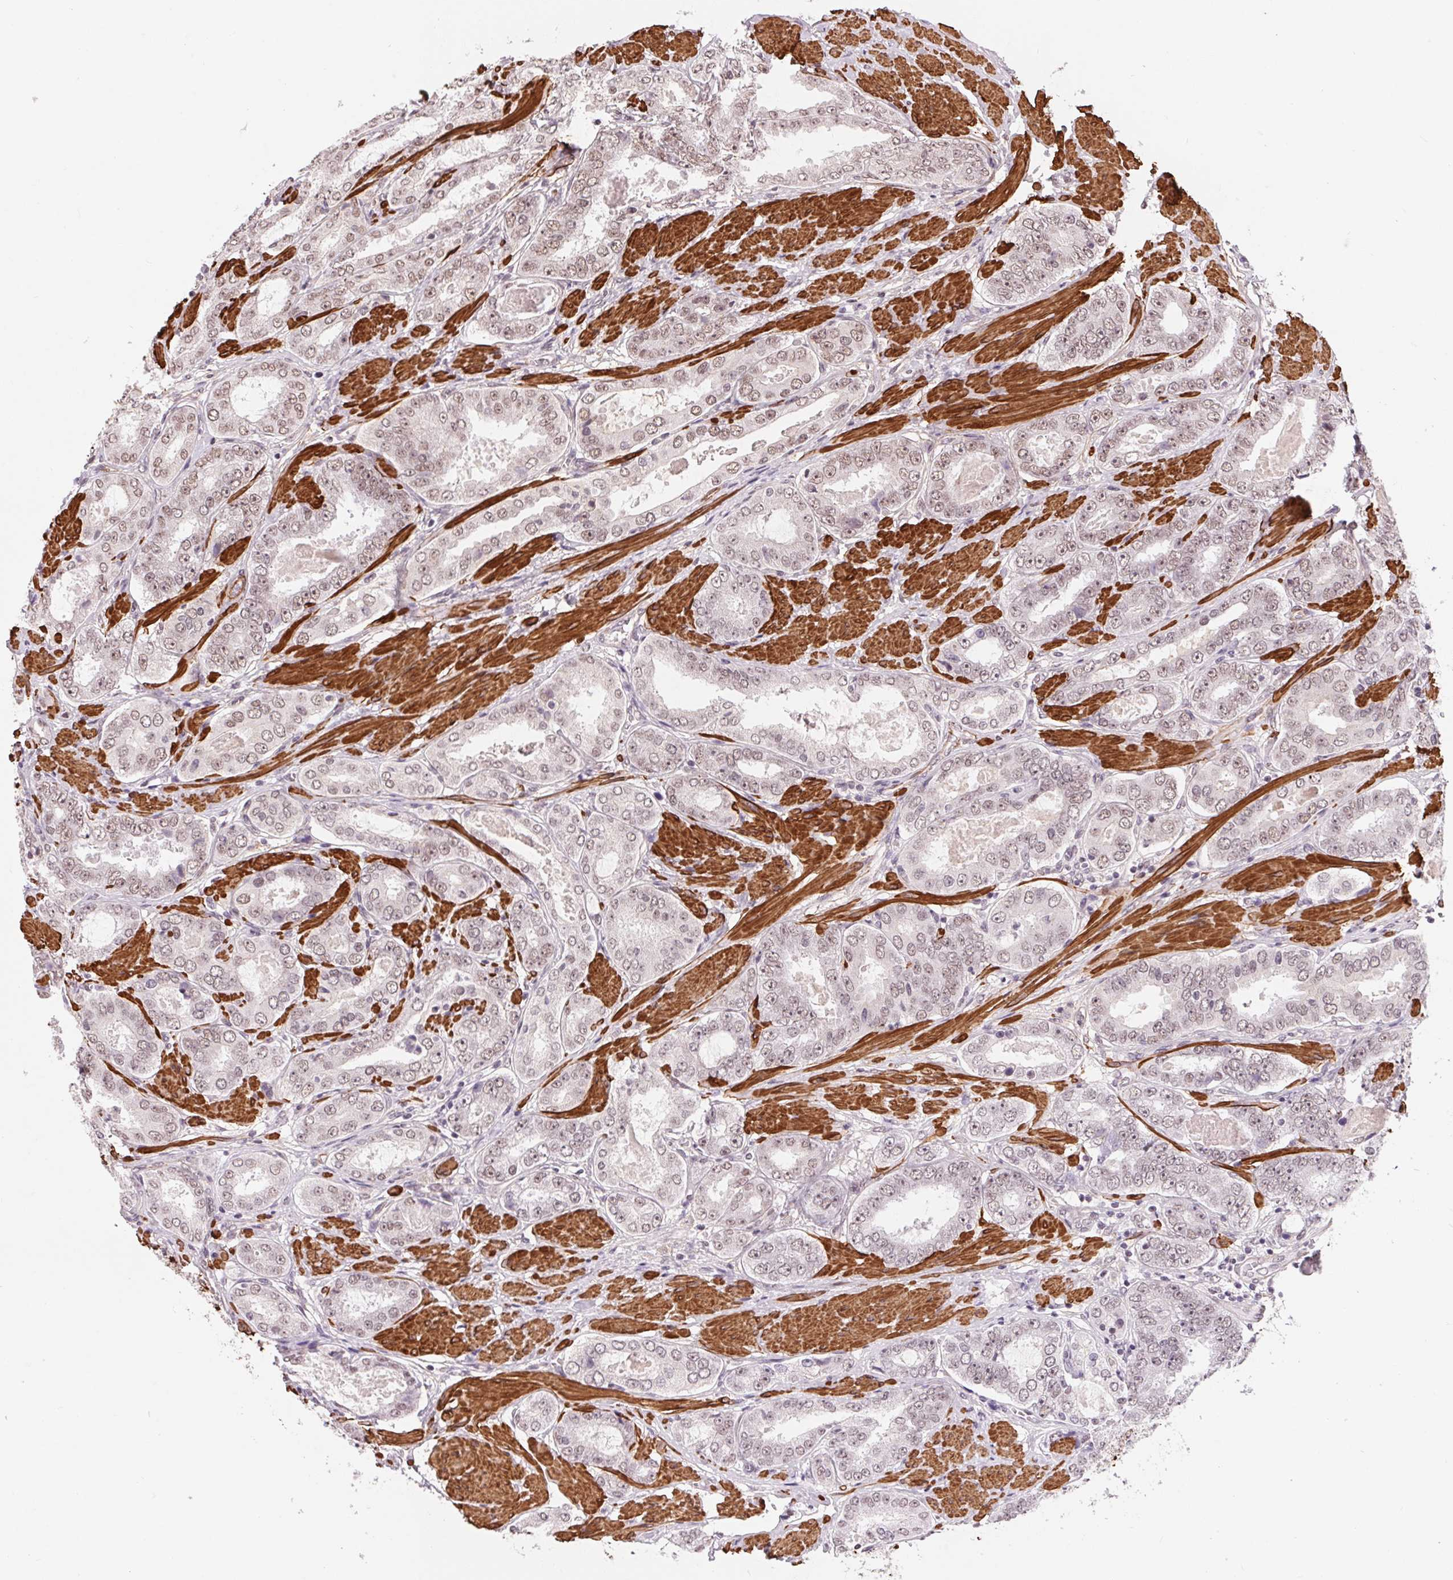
{"staining": {"intensity": "weak", "quantity": "25%-75%", "location": "nuclear"}, "tissue": "prostate cancer", "cell_type": "Tumor cells", "image_type": "cancer", "snomed": [{"axis": "morphology", "description": "Adenocarcinoma, High grade"}, {"axis": "topography", "description": "Prostate"}], "caption": "Prostate adenocarcinoma (high-grade) was stained to show a protein in brown. There is low levels of weak nuclear expression in approximately 25%-75% of tumor cells.", "gene": "BCAT1", "patient": {"sex": "male", "age": 63}}